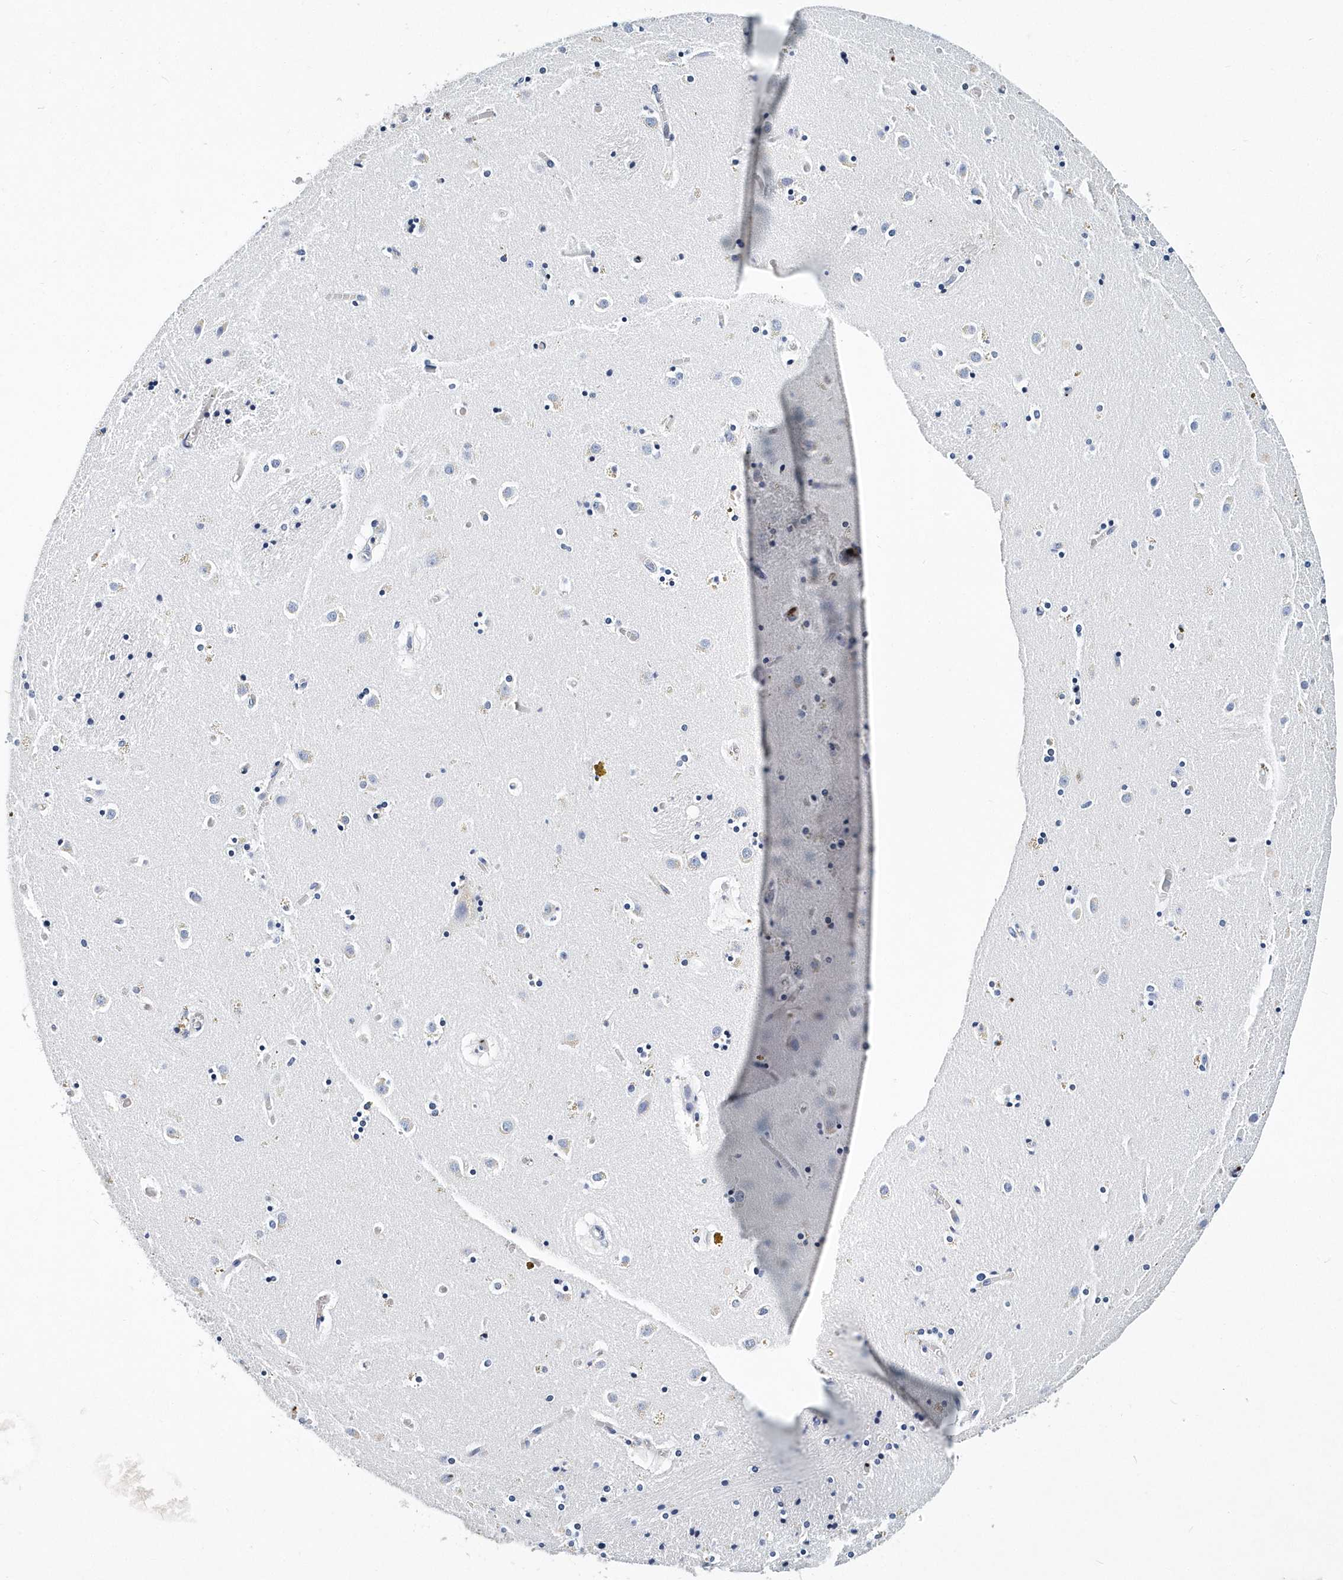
{"staining": {"intensity": "negative", "quantity": "none", "location": "none"}, "tissue": "caudate", "cell_type": "Glial cells", "image_type": "normal", "snomed": [{"axis": "morphology", "description": "Normal tissue, NOS"}, {"axis": "topography", "description": "Lateral ventricle wall"}], "caption": "Protein analysis of benign caudate exhibits no significant expression in glial cells.", "gene": "ITGA2B", "patient": {"sex": "male", "age": 70}}